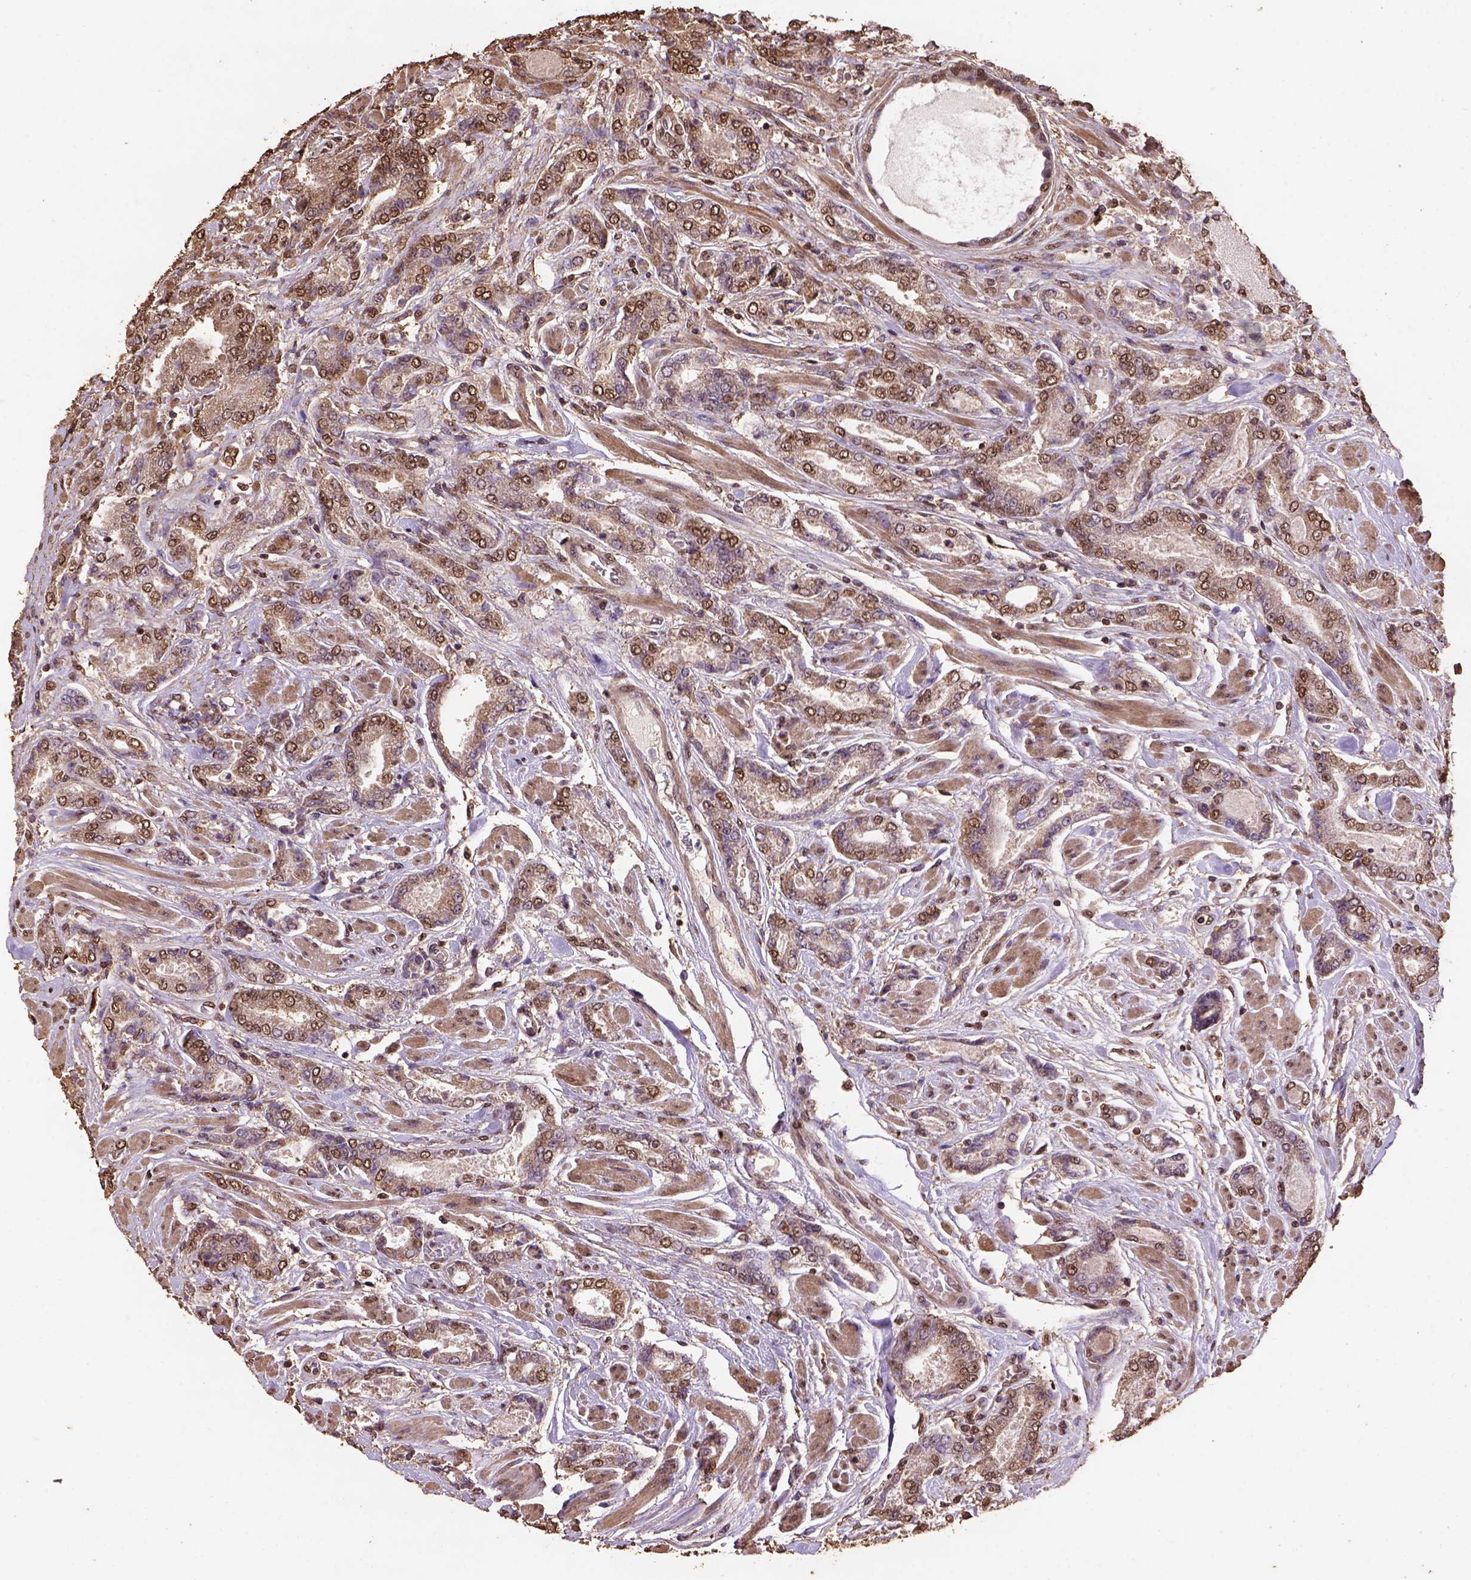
{"staining": {"intensity": "moderate", "quantity": ">75%", "location": "nuclear"}, "tissue": "prostate cancer", "cell_type": "Tumor cells", "image_type": "cancer", "snomed": [{"axis": "morphology", "description": "Adenocarcinoma, NOS"}, {"axis": "topography", "description": "Prostate"}], "caption": "A histopathology image of adenocarcinoma (prostate) stained for a protein reveals moderate nuclear brown staining in tumor cells.", "gene": "CSTF2T", "patient": {"sex": "male", "age": 64}}